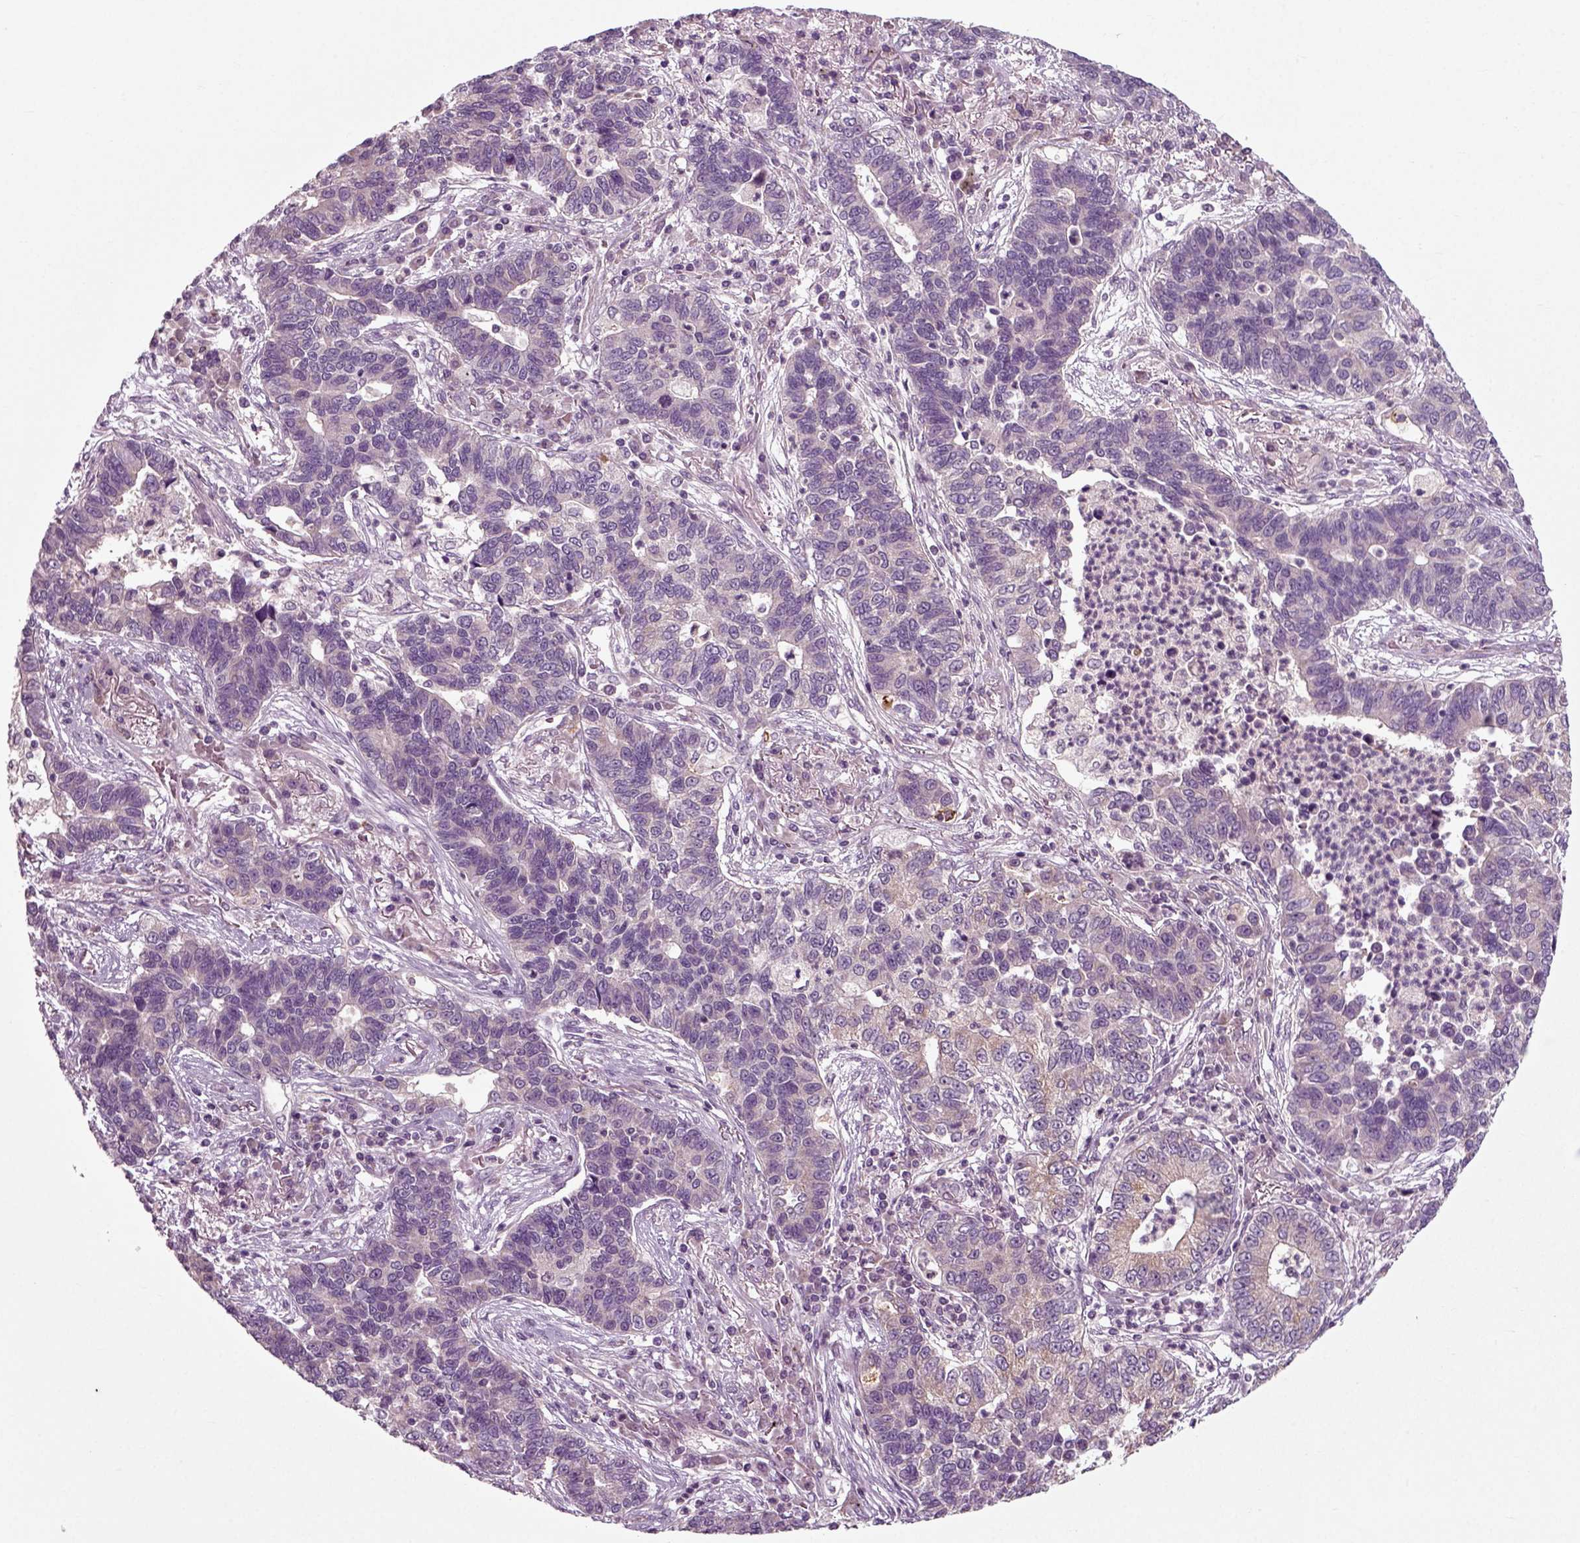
{"staining": {"intensity": "weak", "quantity": "<25%", "location": "cytoplasmic/membranous"}, "tissue": "lung cancer", "cell_type": "Tumor cells", "image_type": "cancer", "snomed": [{"axis": "morphology", "description": "Adenocarcinoma, NOS"}, {"axis": "topography", "description": "Lung"}], "caption": "A micrograph of adenocarcinoma (lung) stained for a protein reveals no brown staining in tumor cells. (DAB (3,3'-diaminobenzidine) immunohistochemistry, high magnification).", "gene": "RND2", "patient": {"sex": "female", "age": 57}}